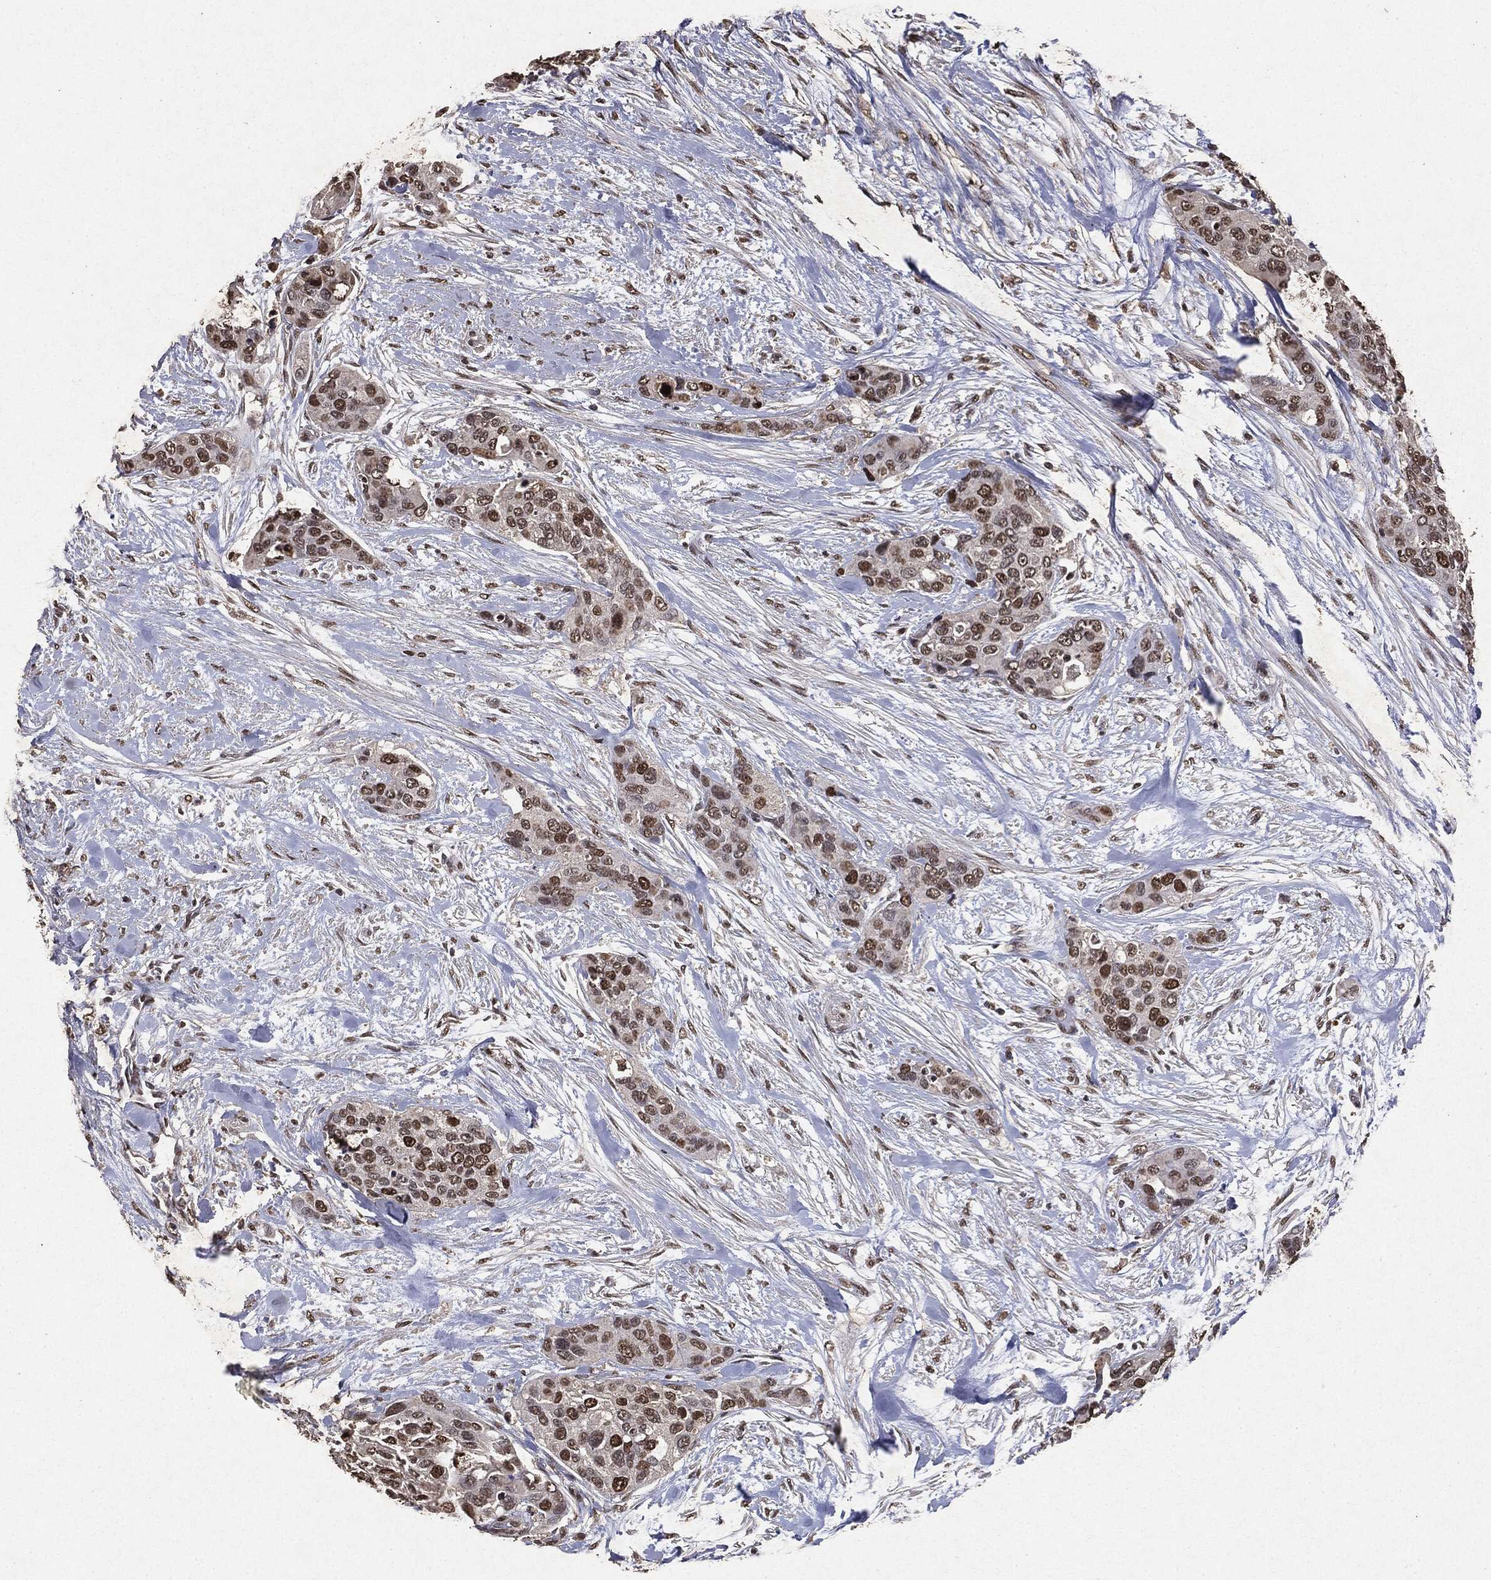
{"staining": {"intensity": "moderate", "quantity": ">75%", "location": "nuclear"}, "tissue": "urothelial cancer", "cell_type": "Tumor cells", "image_type": "cancer", "snomed": [{"axis": "morphology", "description": "Urothelial carcinoma, High grade"}, {"axis": "topography", "description": "Urinary bladder"}], "caption": "Immunohistochemistry (IHC) histopathology image of neoplastic tissue: human urothelial cancer stained using immunohistochemistry exhibits medium levels of moderate protein expression localized specifically in the nuclear of tumor cells, appearing as a nuclear brown color.", "gene": "RAD18", "patient": {"sex": "male", "age": 77}}